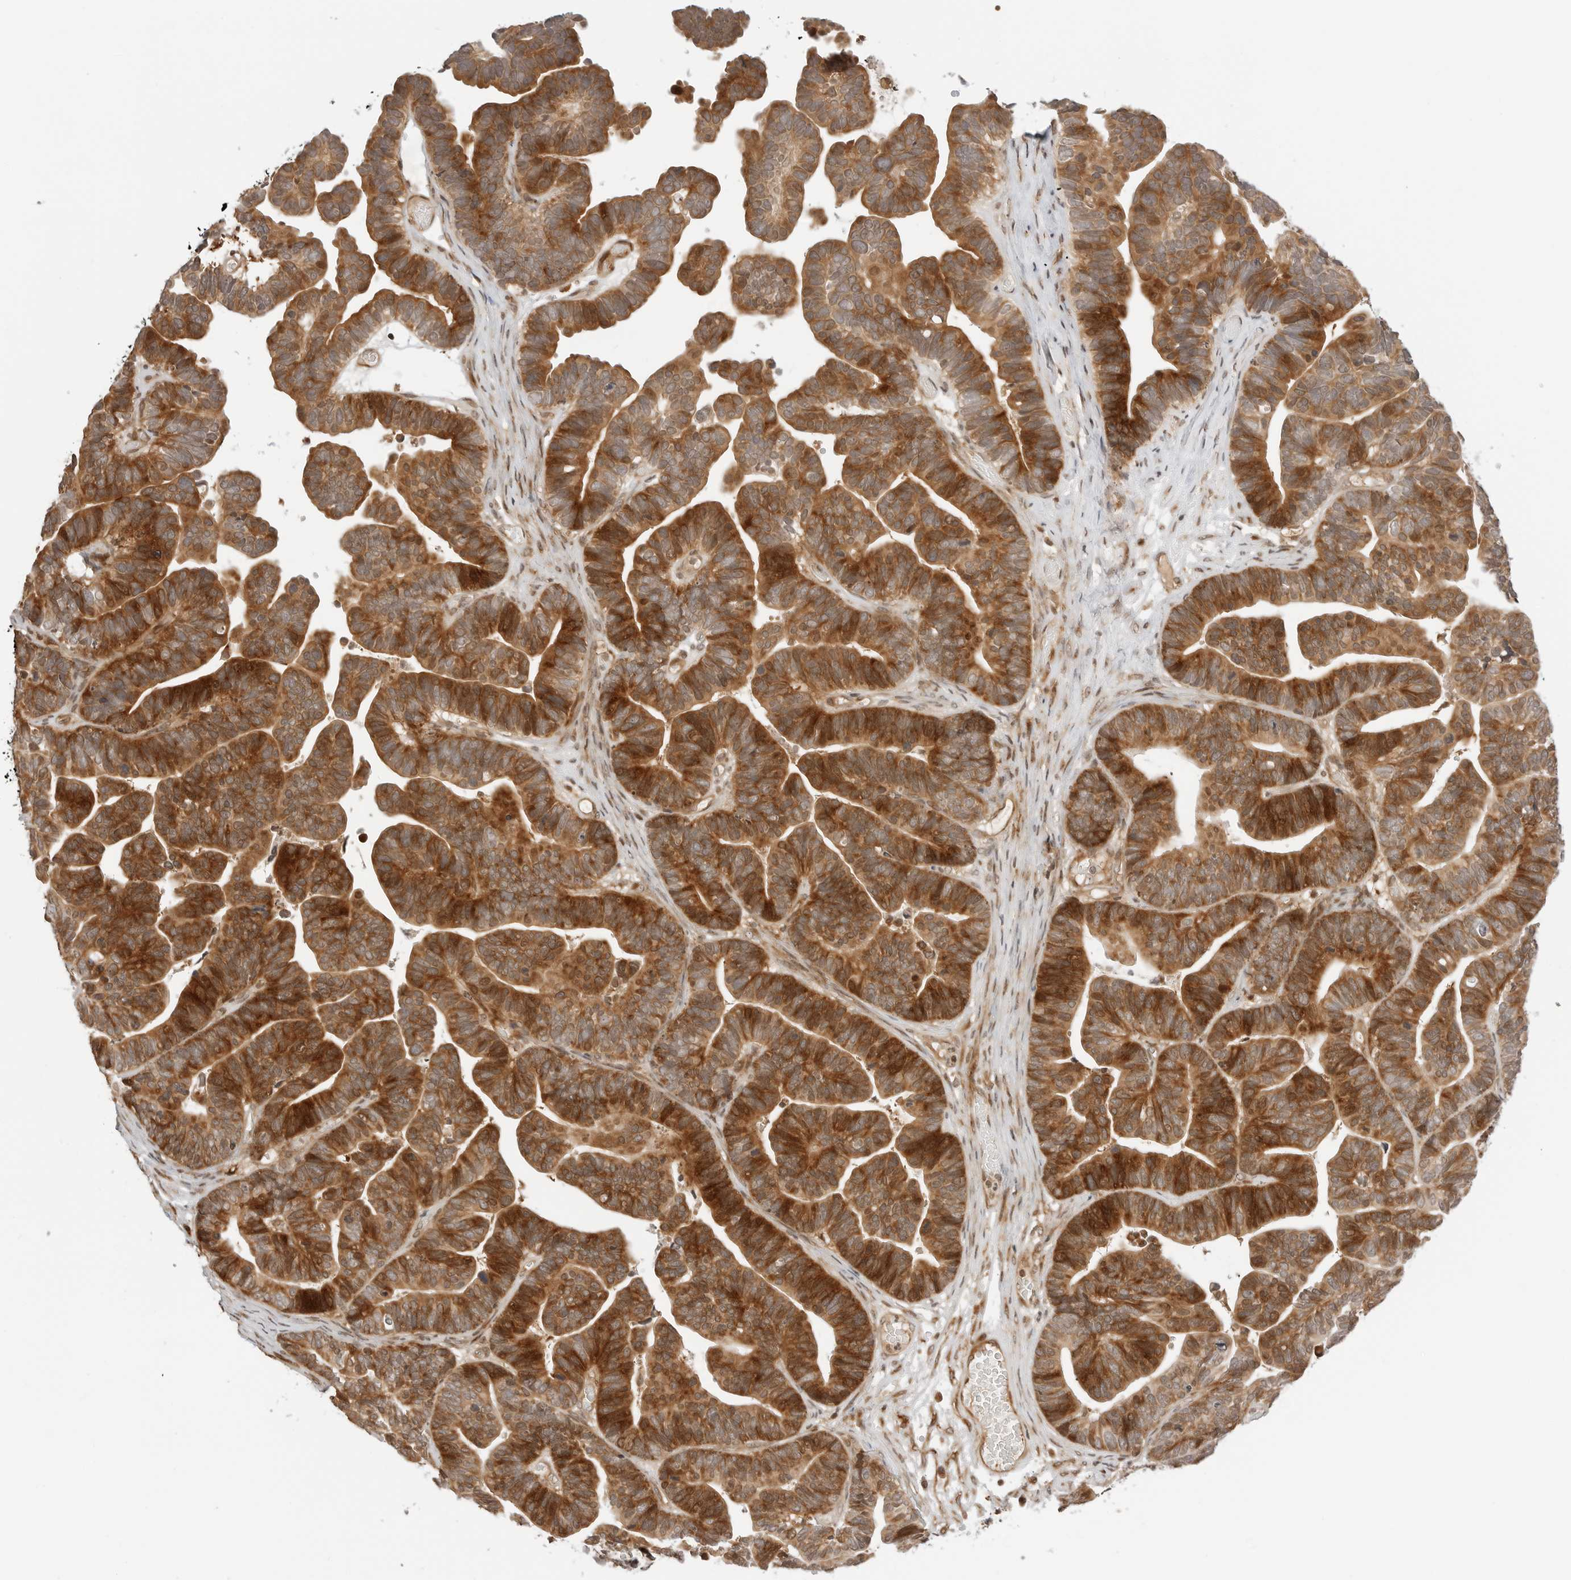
{"staining": {"intensity": "strong", "quantity": ">75%", "location": "cytoplasmic/membranous"}, "tissue": "ovarian cancer", "cell_type": "Tumor cells", "image_type": "cancer", "snomed": [{"axis": "morphology", "description": "Cystadenocarcinoma, serous, NOS"}, {"axis": "topography", "description": "Ovary"}], "caption": "Immunohistochemistry (IHC) (DAB (3,3'-diaminobenzidine)) staining of human ovarian cancer demonstrates strong cytoplasmic/membranous protein staining in about >75% of tumor cells.", "gene": "GEM", "patient": {"sex": "female", "age": 56}}